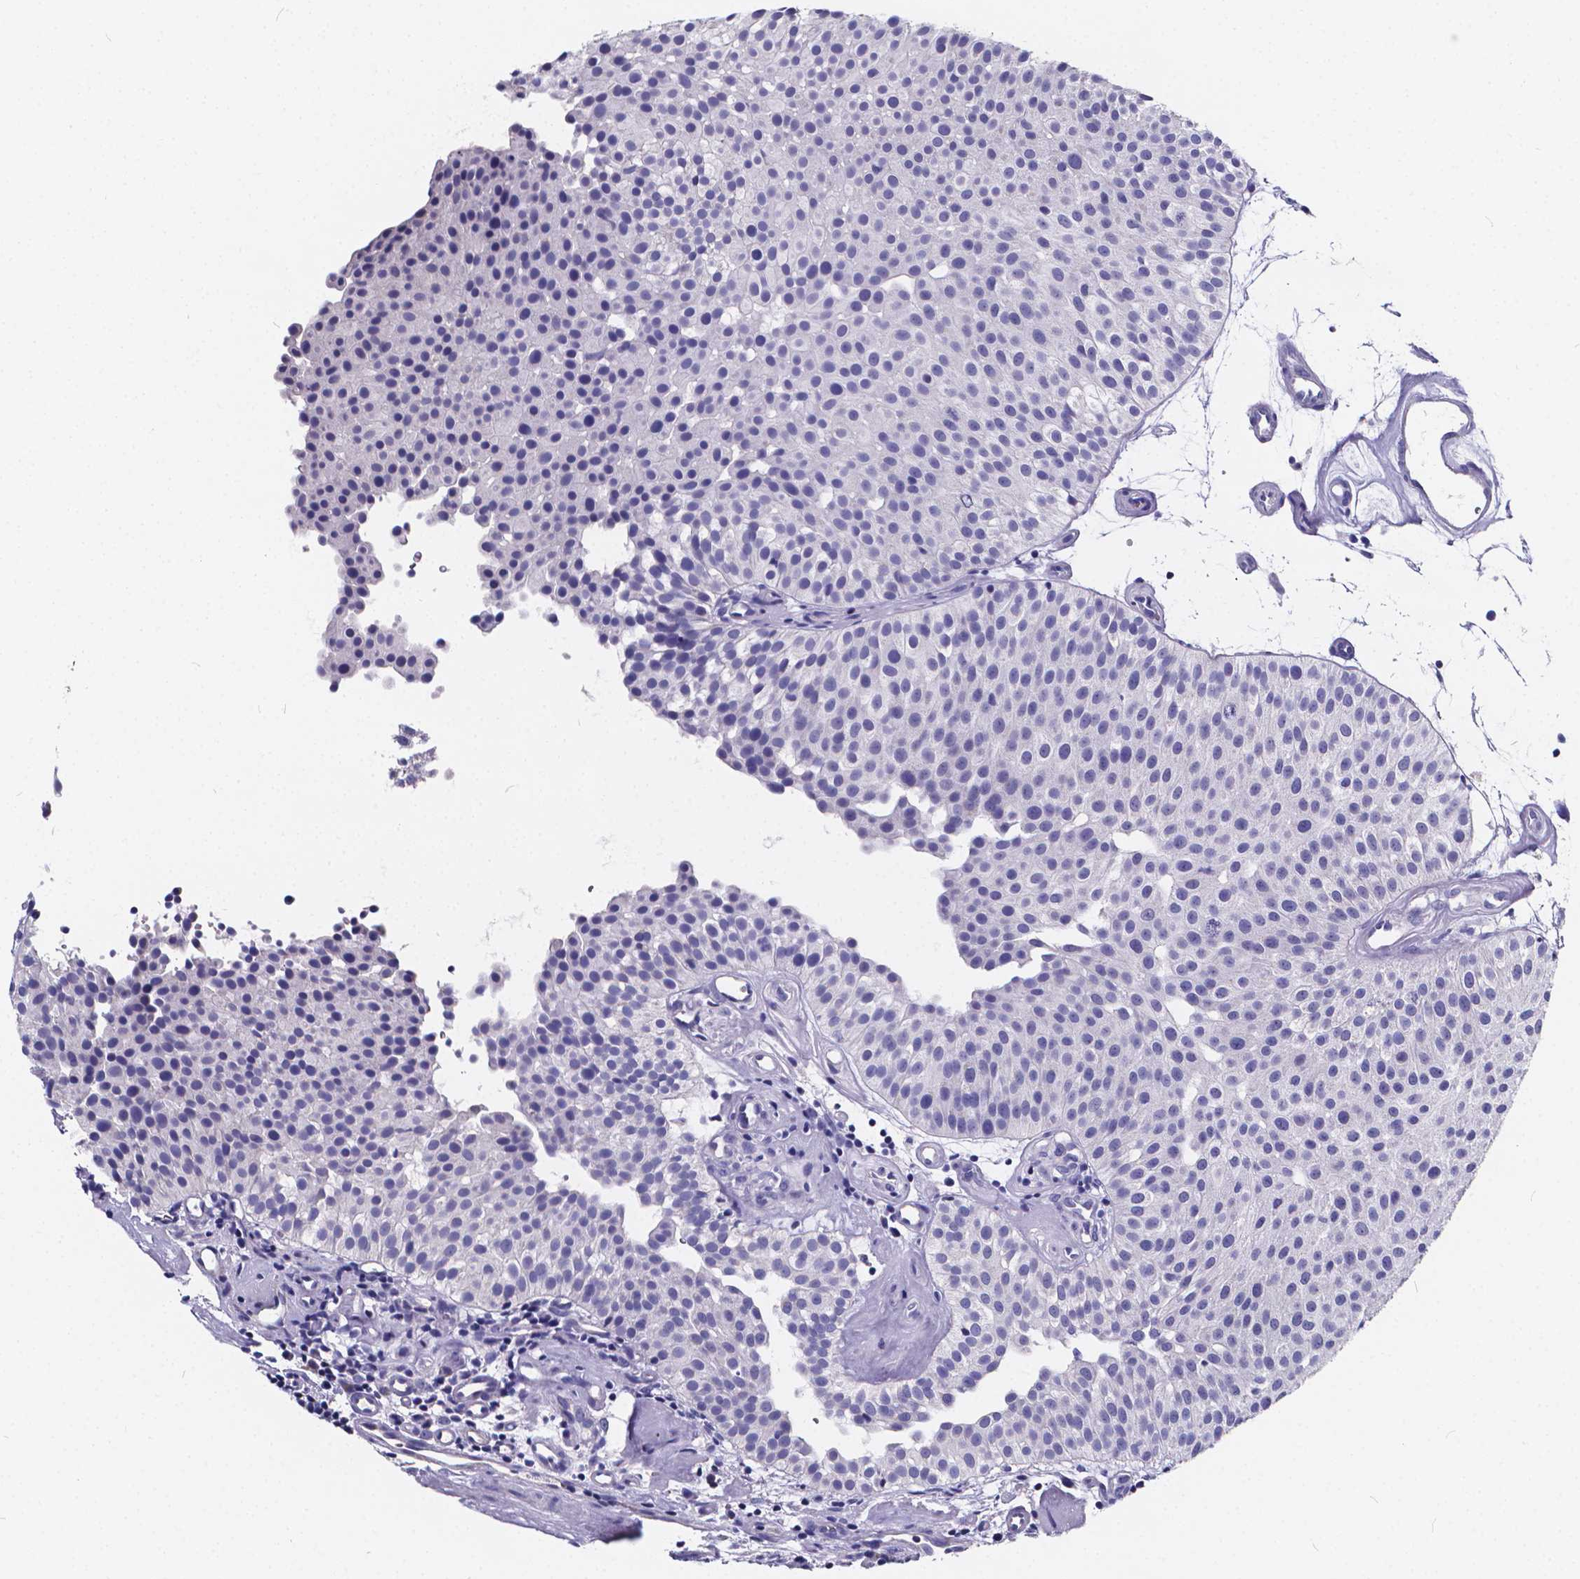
{"staining": {"intensity": "negative", "quantity": "none", "location": "none"}, "tissue": "urothelial cancer", "cell_type": "Tumor cells", "image_type": "cancer", "snomed": [{"axis": "morphology", "description": "Urothelial carcinoma, Low grade"}, {"axis": "topography", "description": "Urinary bladder"}], "caption": "Immunohistochemistry of human urothelial cancer shows no expression in tumor cells.", "gene": "SPEF2", "patient": {"sex": "female", "age": 87}}